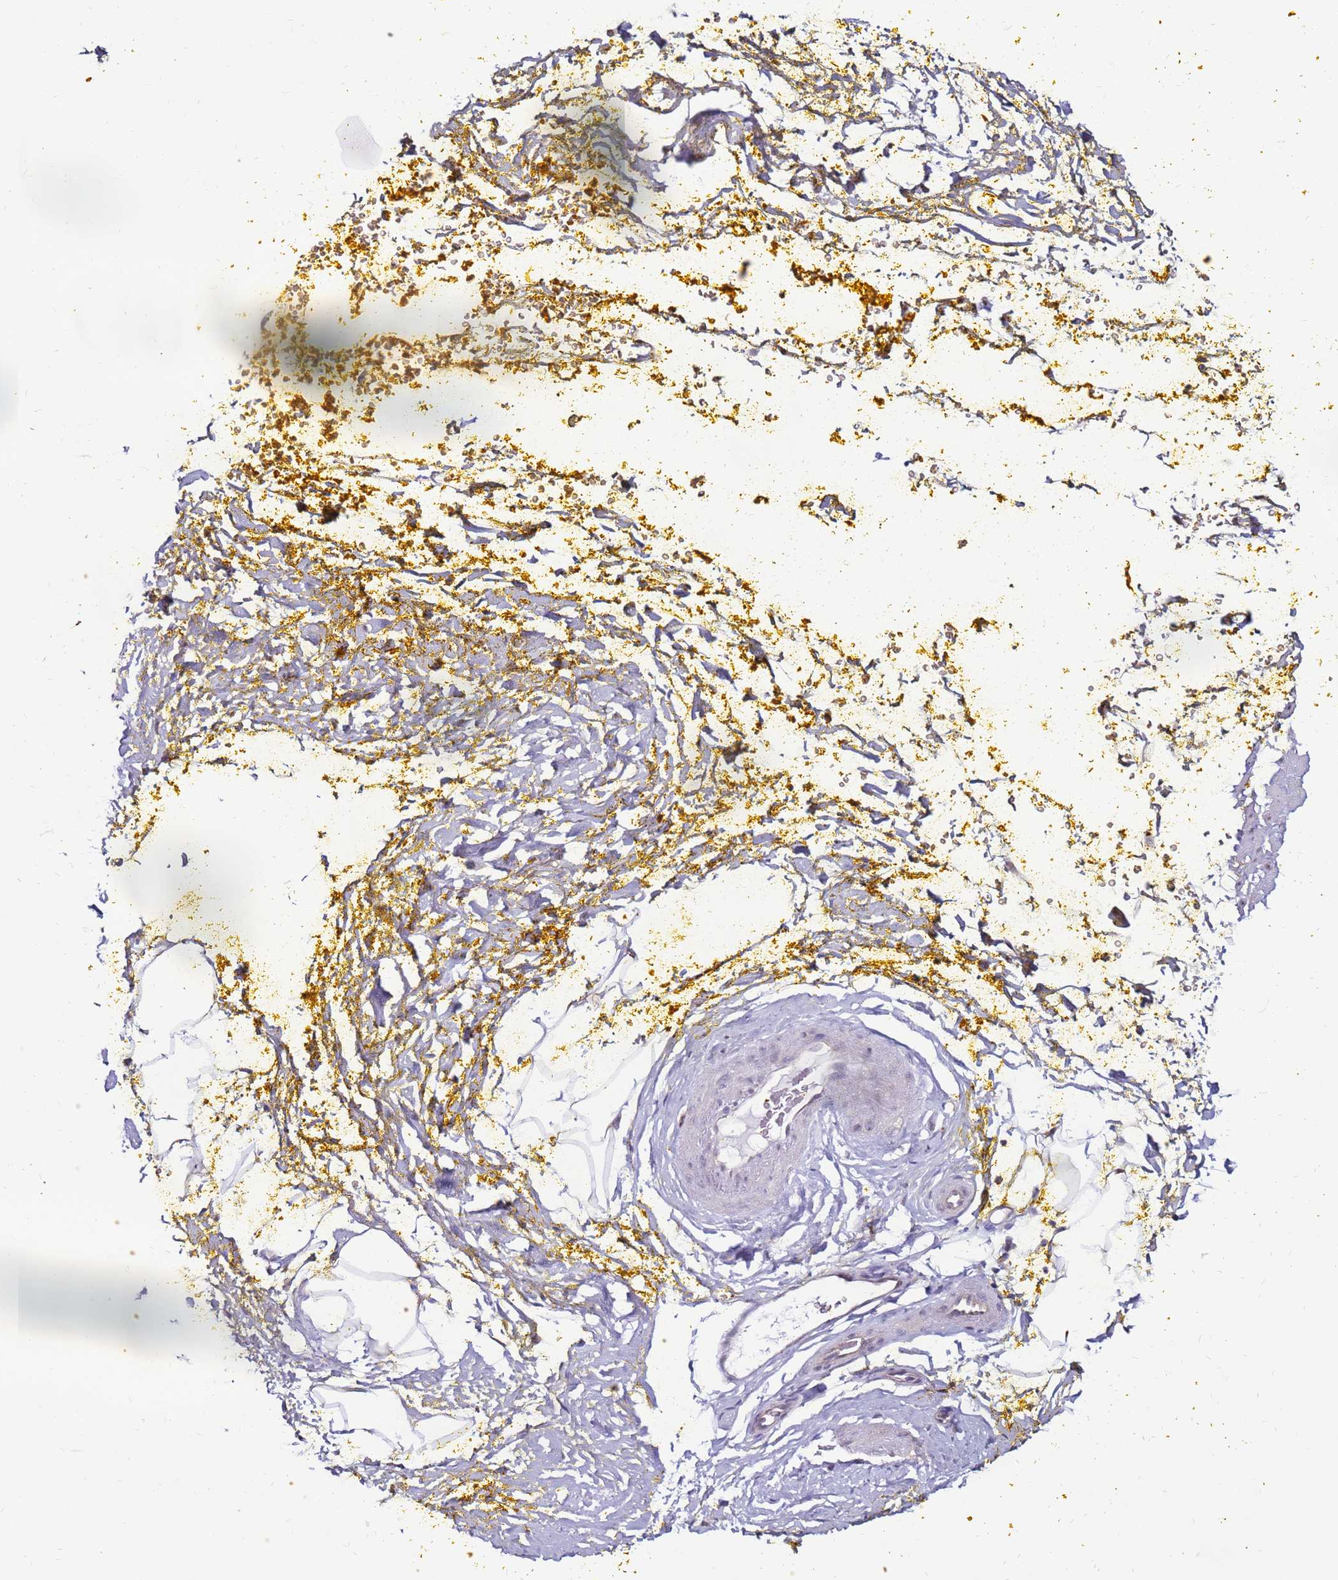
{"staining": {"intensity": "moderate", "quantity": "<25%", "location": "nuclear"}, "tissue": "adipose tissue", "cell_type": "Adipocytes", "image_type": "normal", "snomed": [{"axis": "morphology", "description": "Normal tissue, NOS"}, {"axis": "morphology", "description": "Adenocarcinoma, Low grade"}, {"axis": "topography", "description": "Prostate"}, {"axis": "topography", "description": "Peripheral nerve tissue"}], "caption": "This is an image of IHC staining of benign adipose tissue, which shows moderate positivity in the nuclear of adipocytes.", "gene": "KPNA4", "patient": {"sex": "male", "age": 63}}